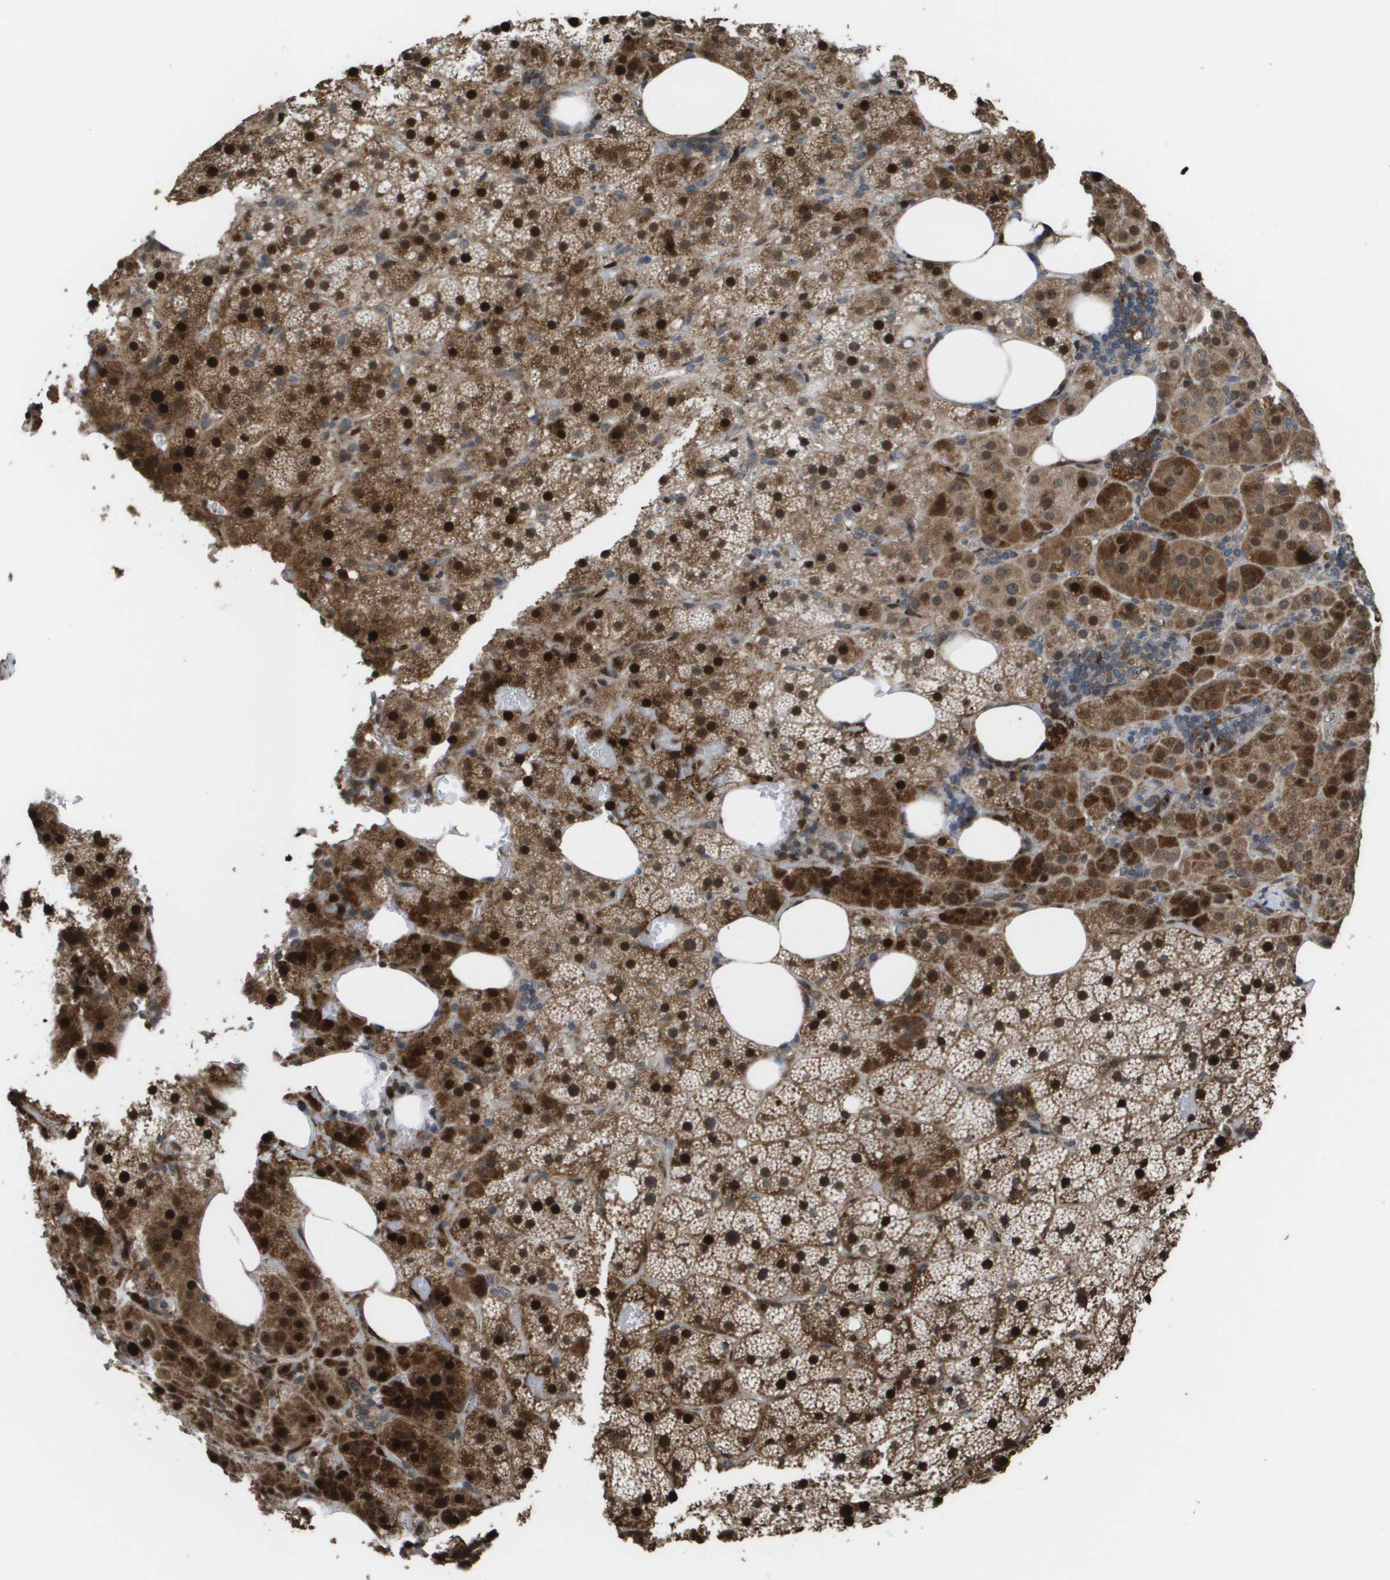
{"staining": {"intensity": "strong", "quantity": ">75%", "location": "cytoplasmic/membranous,nuclear"}, "tissue": "adrenal gland", "cell_type": "Glandular cells", "image_type": "normal", "snomed": [{"axis": "morphology", "description": "Normal tissue, NOS"}, {"axis": "topography", "description": "Adrenal gland"}], "caption": "This is a histology image of IHC staining of normal adrenal gland, which shows strong staining in the cytoplasmic/membranous,nuclear of glandular cells.", "gene": "AXIN2", "patient": {"sex": "female", "age": 59}}